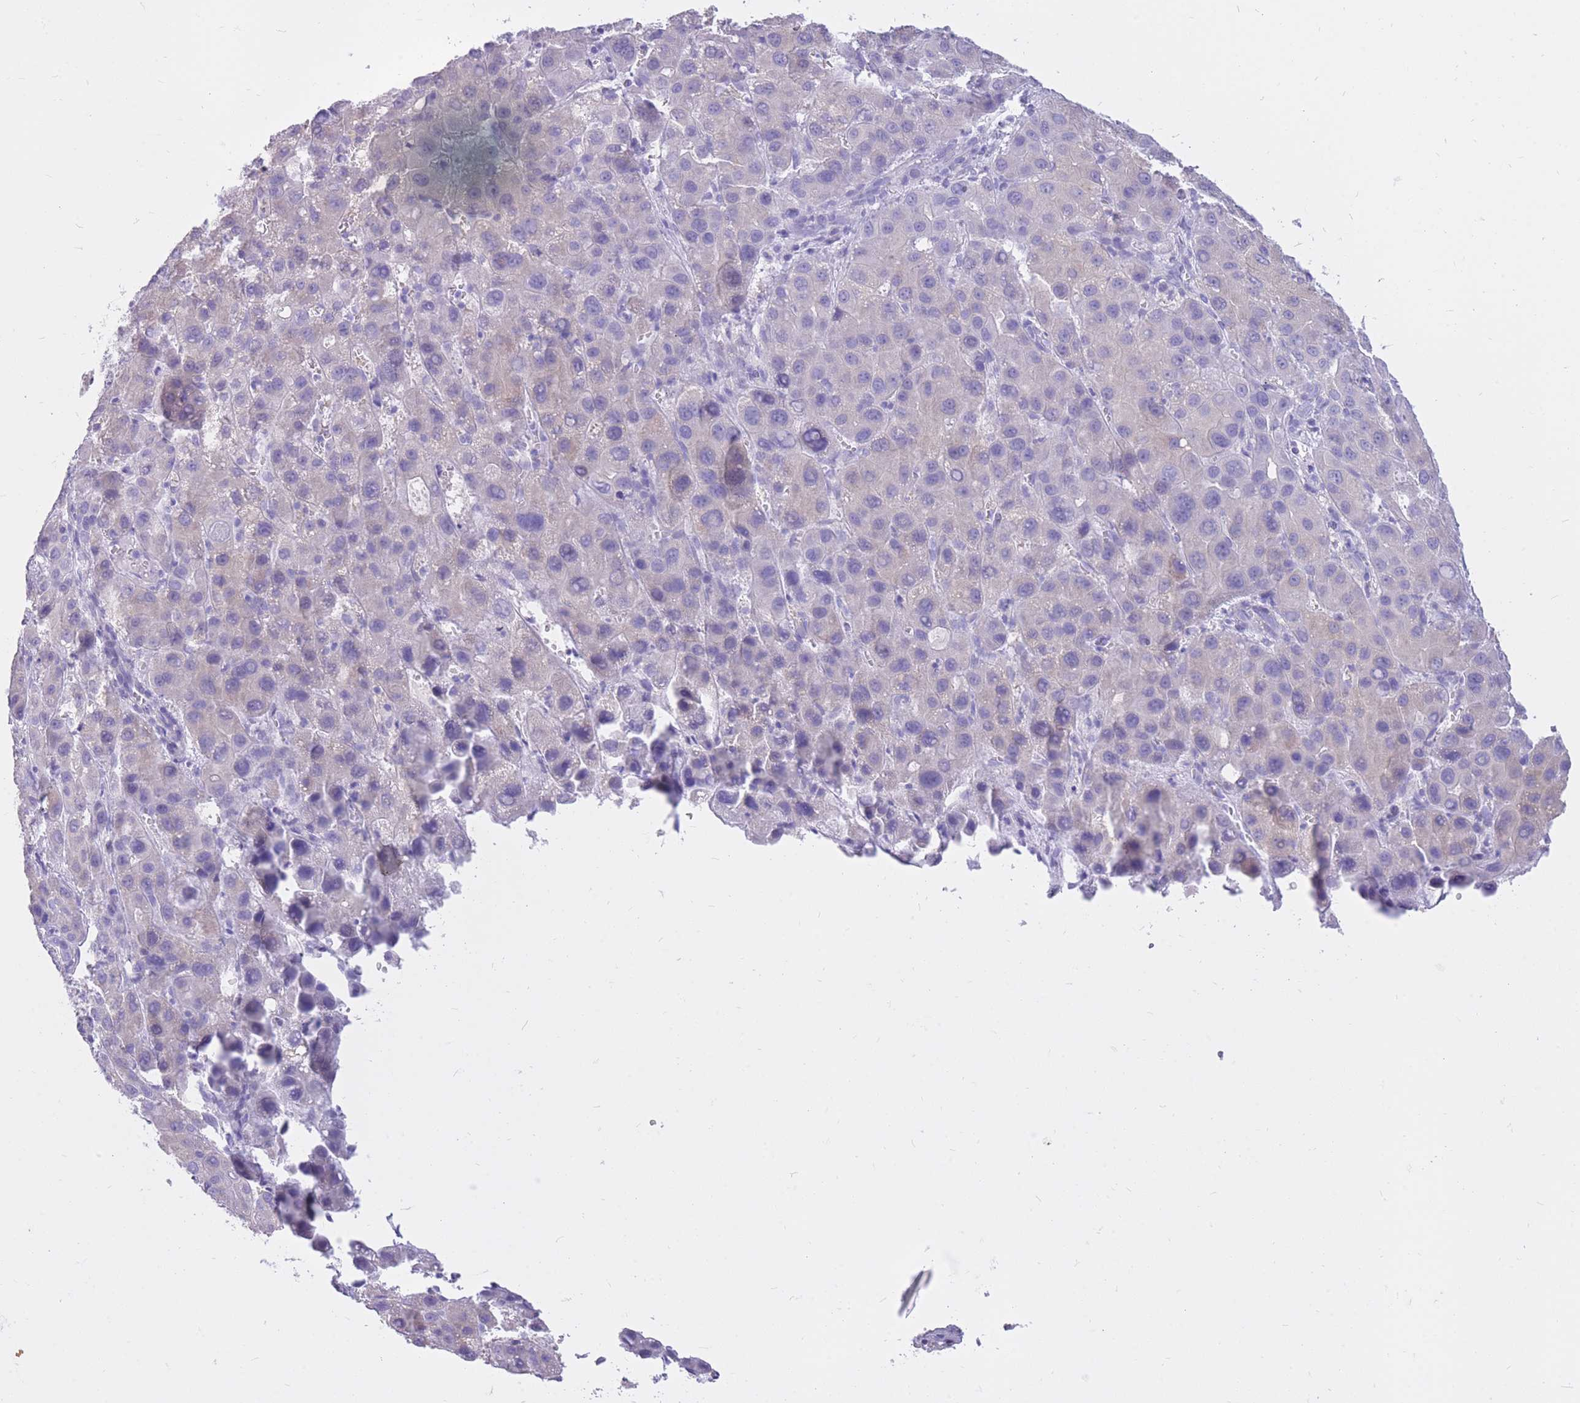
{"staining": {"intensity": "negative", "quantity": "none", "location": "none"}, "tissue": "liver cancer", "cell_type": "Tumor cells", "image_type": "cancer", "snomed": [{"axis": "morphology", "description": "Carcinoma, Hepatocellular, NOS"}, {"axis": "topography", "description": "Liver"}], "caption": "The immunohistochemistry micrograph has no significant staining in tumor cells of liver hepatocellular carcinoma tissue.", "gene": "CYP21A2", "patient": {"sex": "male", "age": 55}}